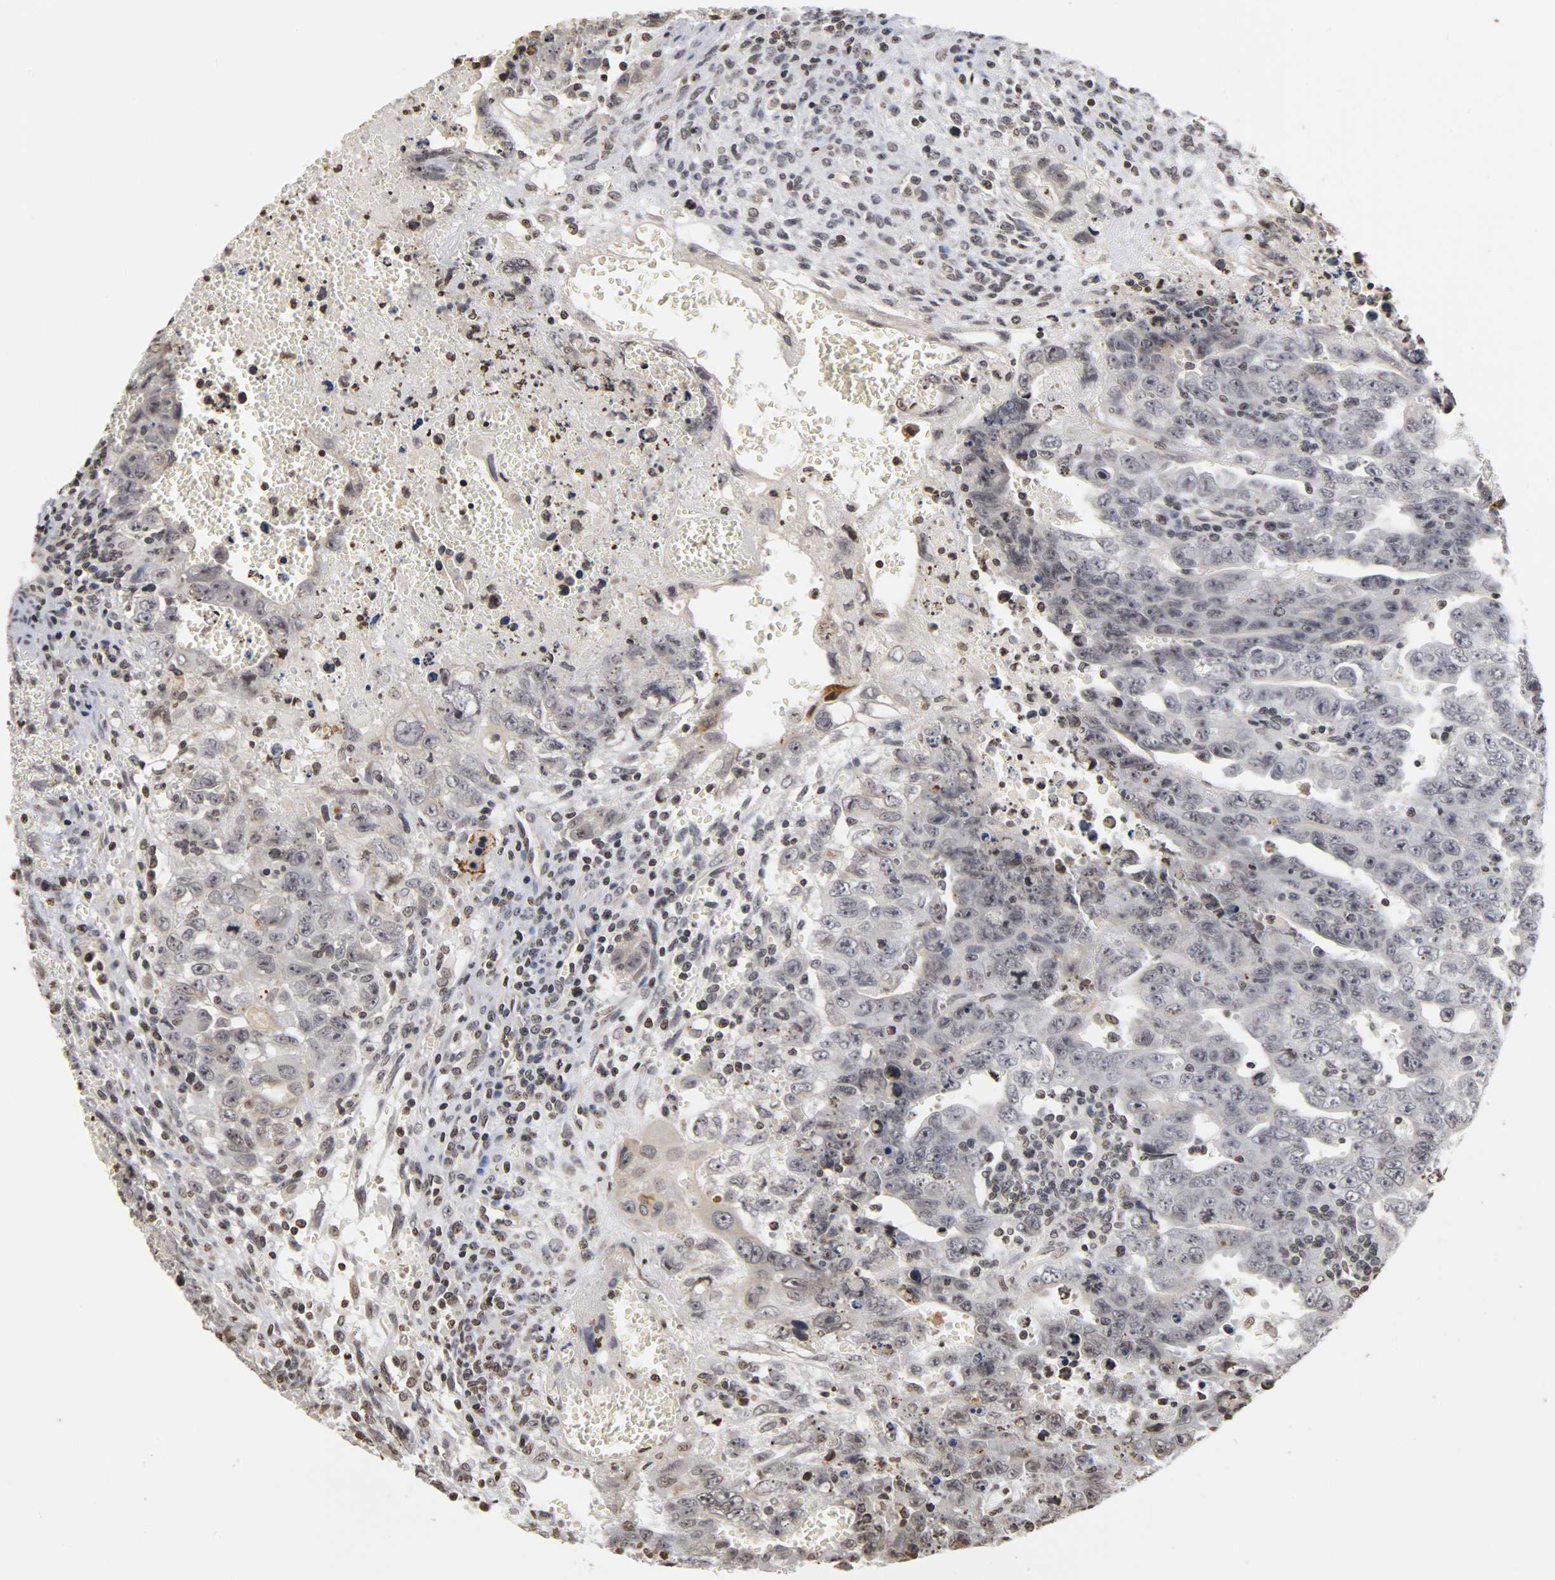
{"staining": {"intensity": "weak", "quantity": "<25%", "location": "nuclear"}, "tissue": "testis cancer", "cell_type": "Tumor cells", "image_type": "cancer", "snomed": [{"axis": "morphology", "description": "Carcinoma, Embryonal, NOS"}, {"axis": "topography", "description": "Testis"}], "caption": "DAB (3,3'-diaminobenzidine) immunohistochemical staining of human testis cancer (embryonal carcinoma) displays no significant expression in tumor cells.", "gene": "ERCC2", "patient": {"sex": "male", "age": 28}}